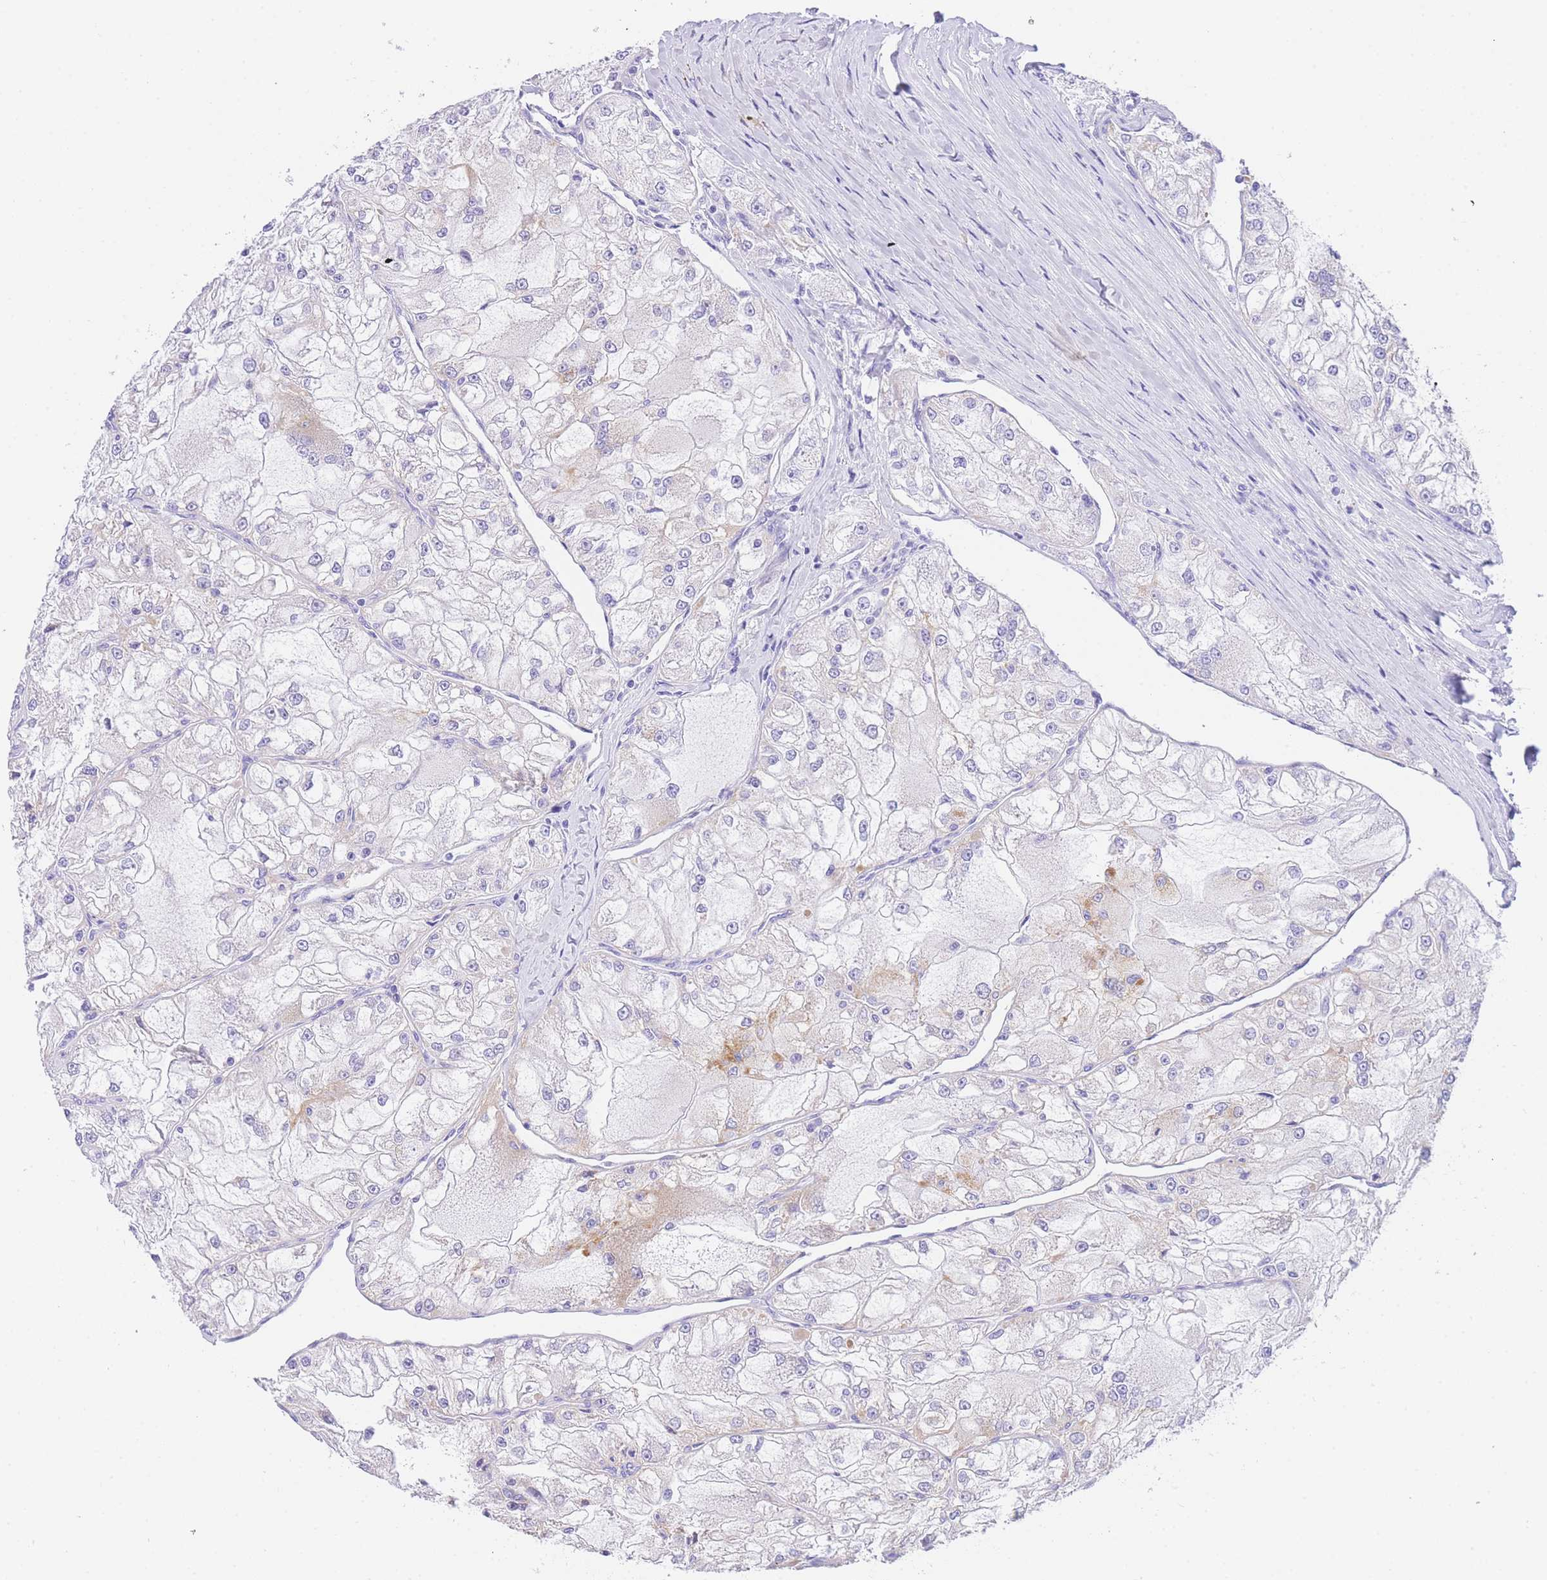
{"staining": {"intensity": "moderate", "quantity": "<25%", "location": "cytoplasmic/membranous"}, "tissue": "renal cancer", "cell_type": "Tumor cells", "image_type": "cancer", "snomed": [{"axis": "morphology", "description": "Adenocarcinoma, NOS"}, {"axis": "topography", "description": "Kidney"}], "caption": "Renal adenocarcinoma stained with DAB (3,3'-diaminobenzidine) immunohistochemistry reveals low levels of moderate cytoplasmic/membranous positivity in about <25% of tumor cells. (DAB (3,3'-diaminobenzidine) = brown stain, brightfield microscopy at high magnification).", "gene": "NKD2", "patient": {"sex": "female", "age": 72}}